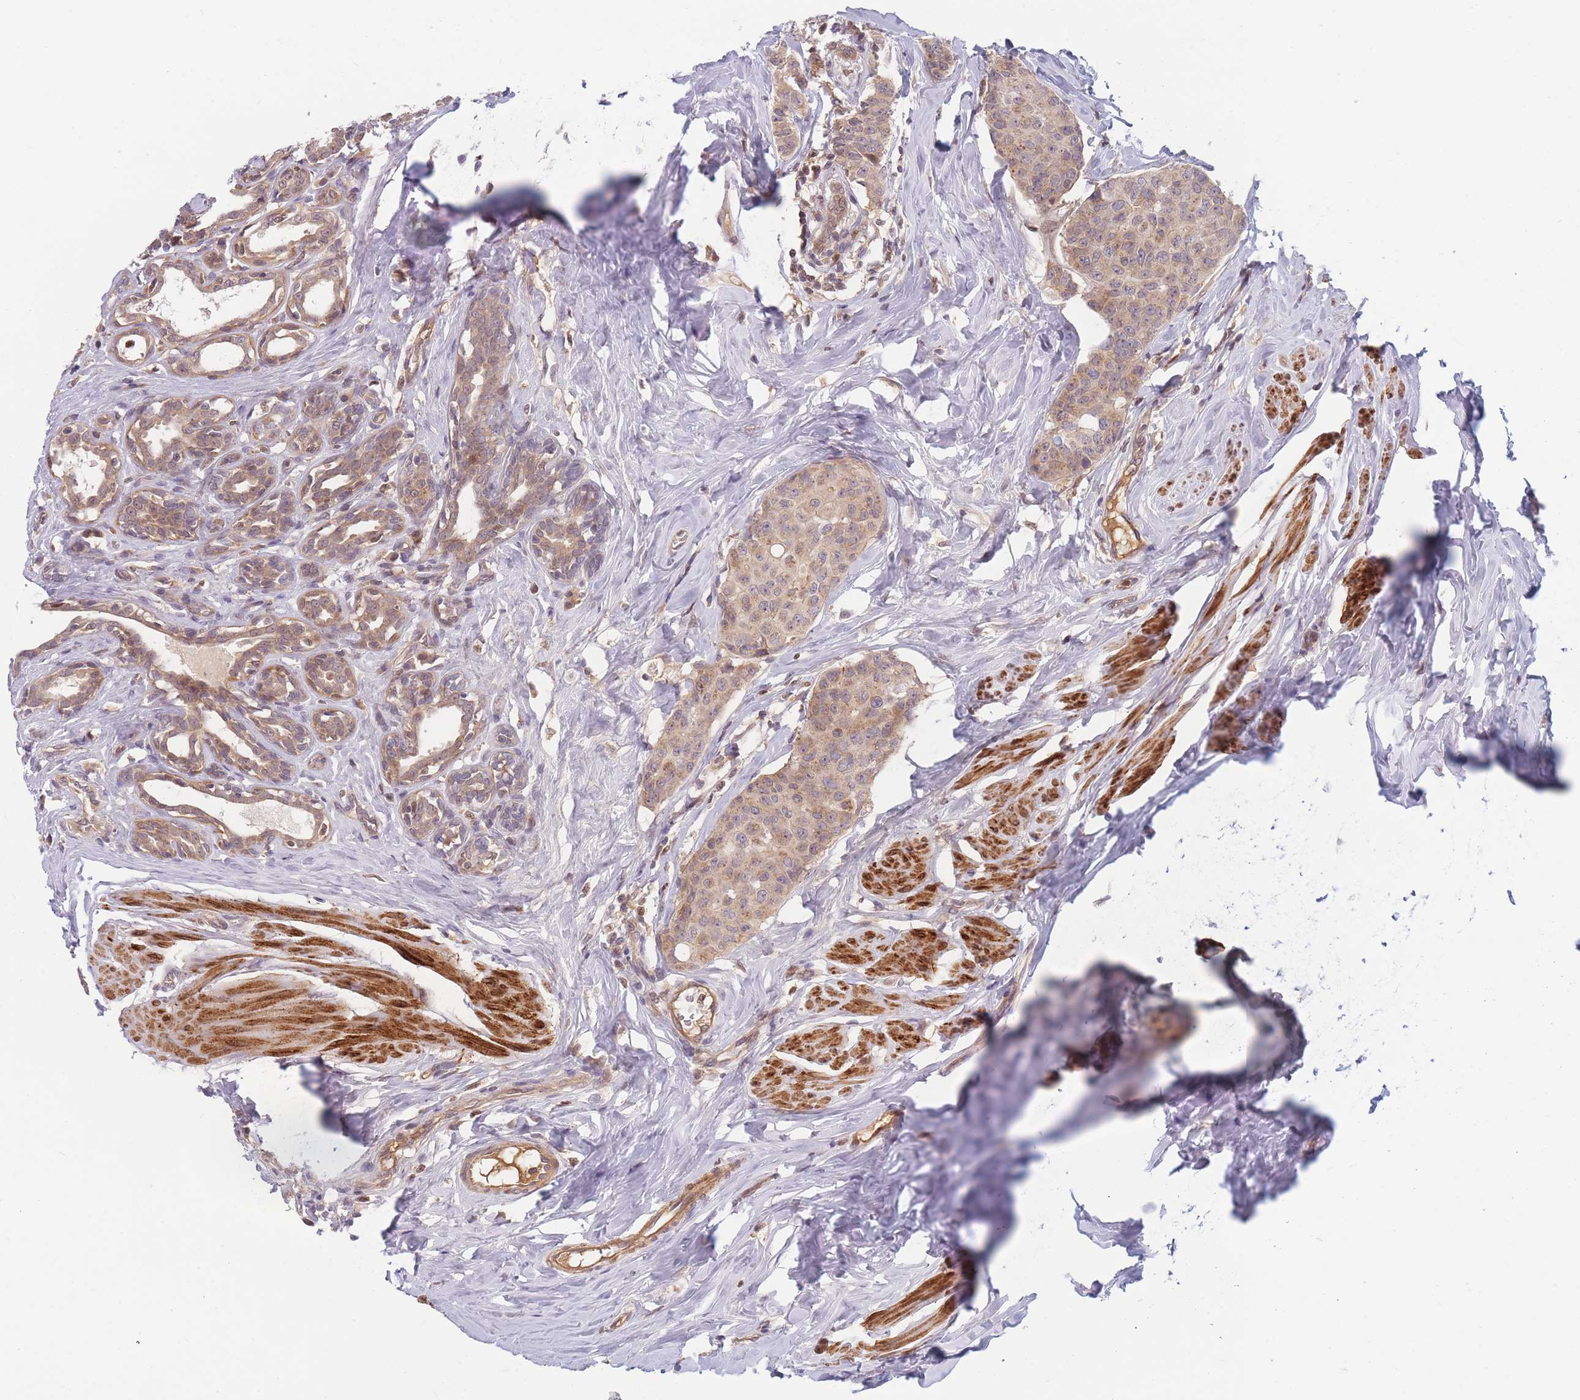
{"staining": {"intensity": "weak", "quantity": ">75%", "location": "cytoplasmic/membranous"}, "tissue": "breast cancer", "cell_type": "Tumor cells", "image_type": "cancer", "snomed": [{"axis": "morphology", "description": "Duct carcinoma"}, {"axis": "topography", "description": "Breast"}], "caption": "This photomicrograph reveals breast cancer (intraductal carcinoma) stained with immunohistochemistry (IHC) to label a protein in brown. The cytoplasmic/membranous of tumor cells show weak positivity for the protein. Nuclei are counter-stained blue.", "gene": "FAM153A", "patient": {"sex": "female", "age": 40}}